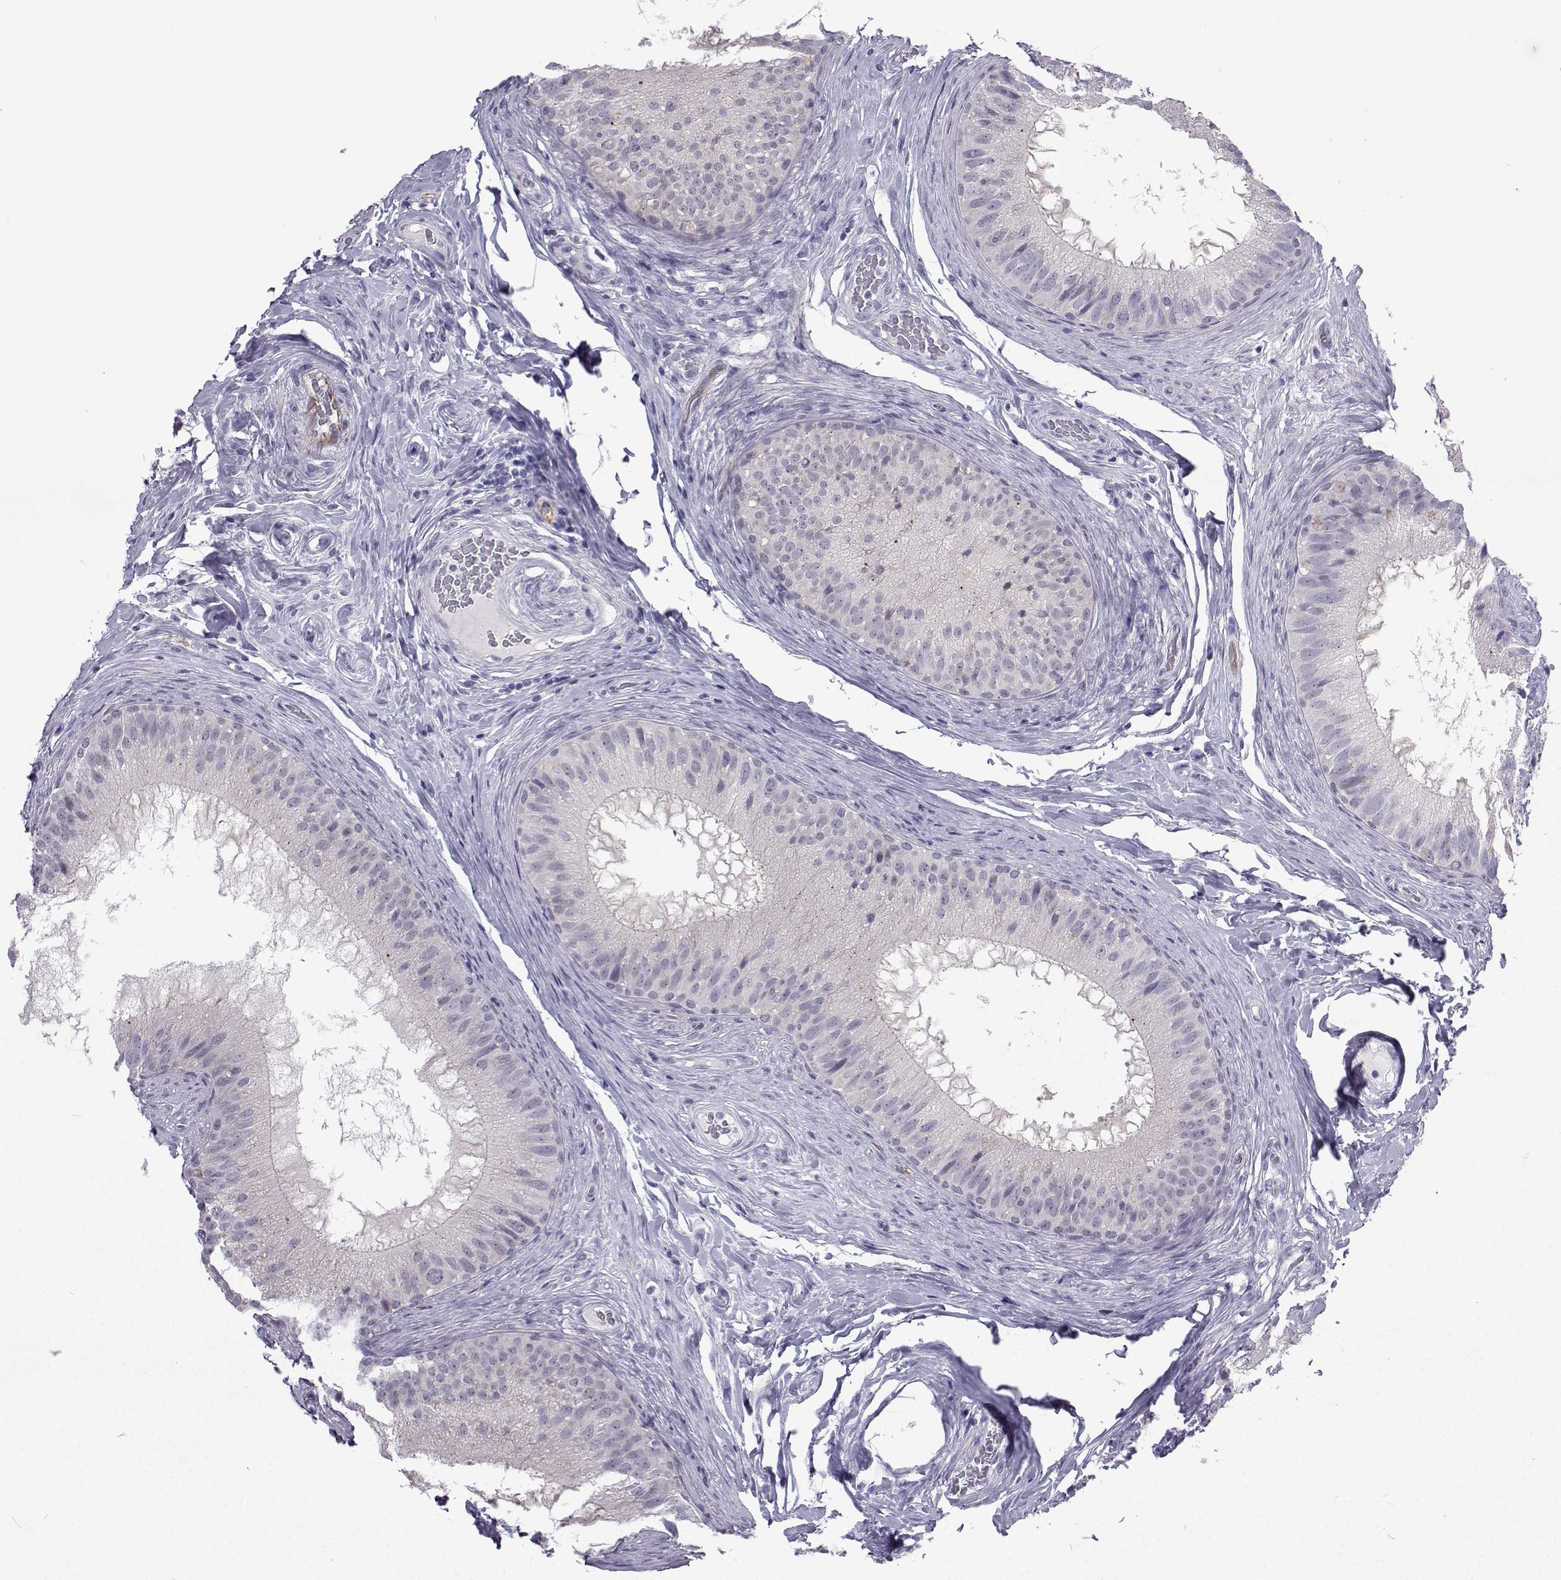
{"staining": {"intensity": "weak", "quantity": "<25%", "location": "cytoplasmic/membranous,nuclear"}, "tissue": "epididymis", "cell_type": "Glandular cells", "image_type": "normal", "snomed": [{"axis": "morphology", "description": "Normal tissue, NOS"}, {"axis": "topography", "description": "Epididymis"}], "caption": "An image of epididymis stained for a protein exhibits no brown staining in glandular cells.", "gene": "GALM", "patient": {"sex": "male", "age": 34}}